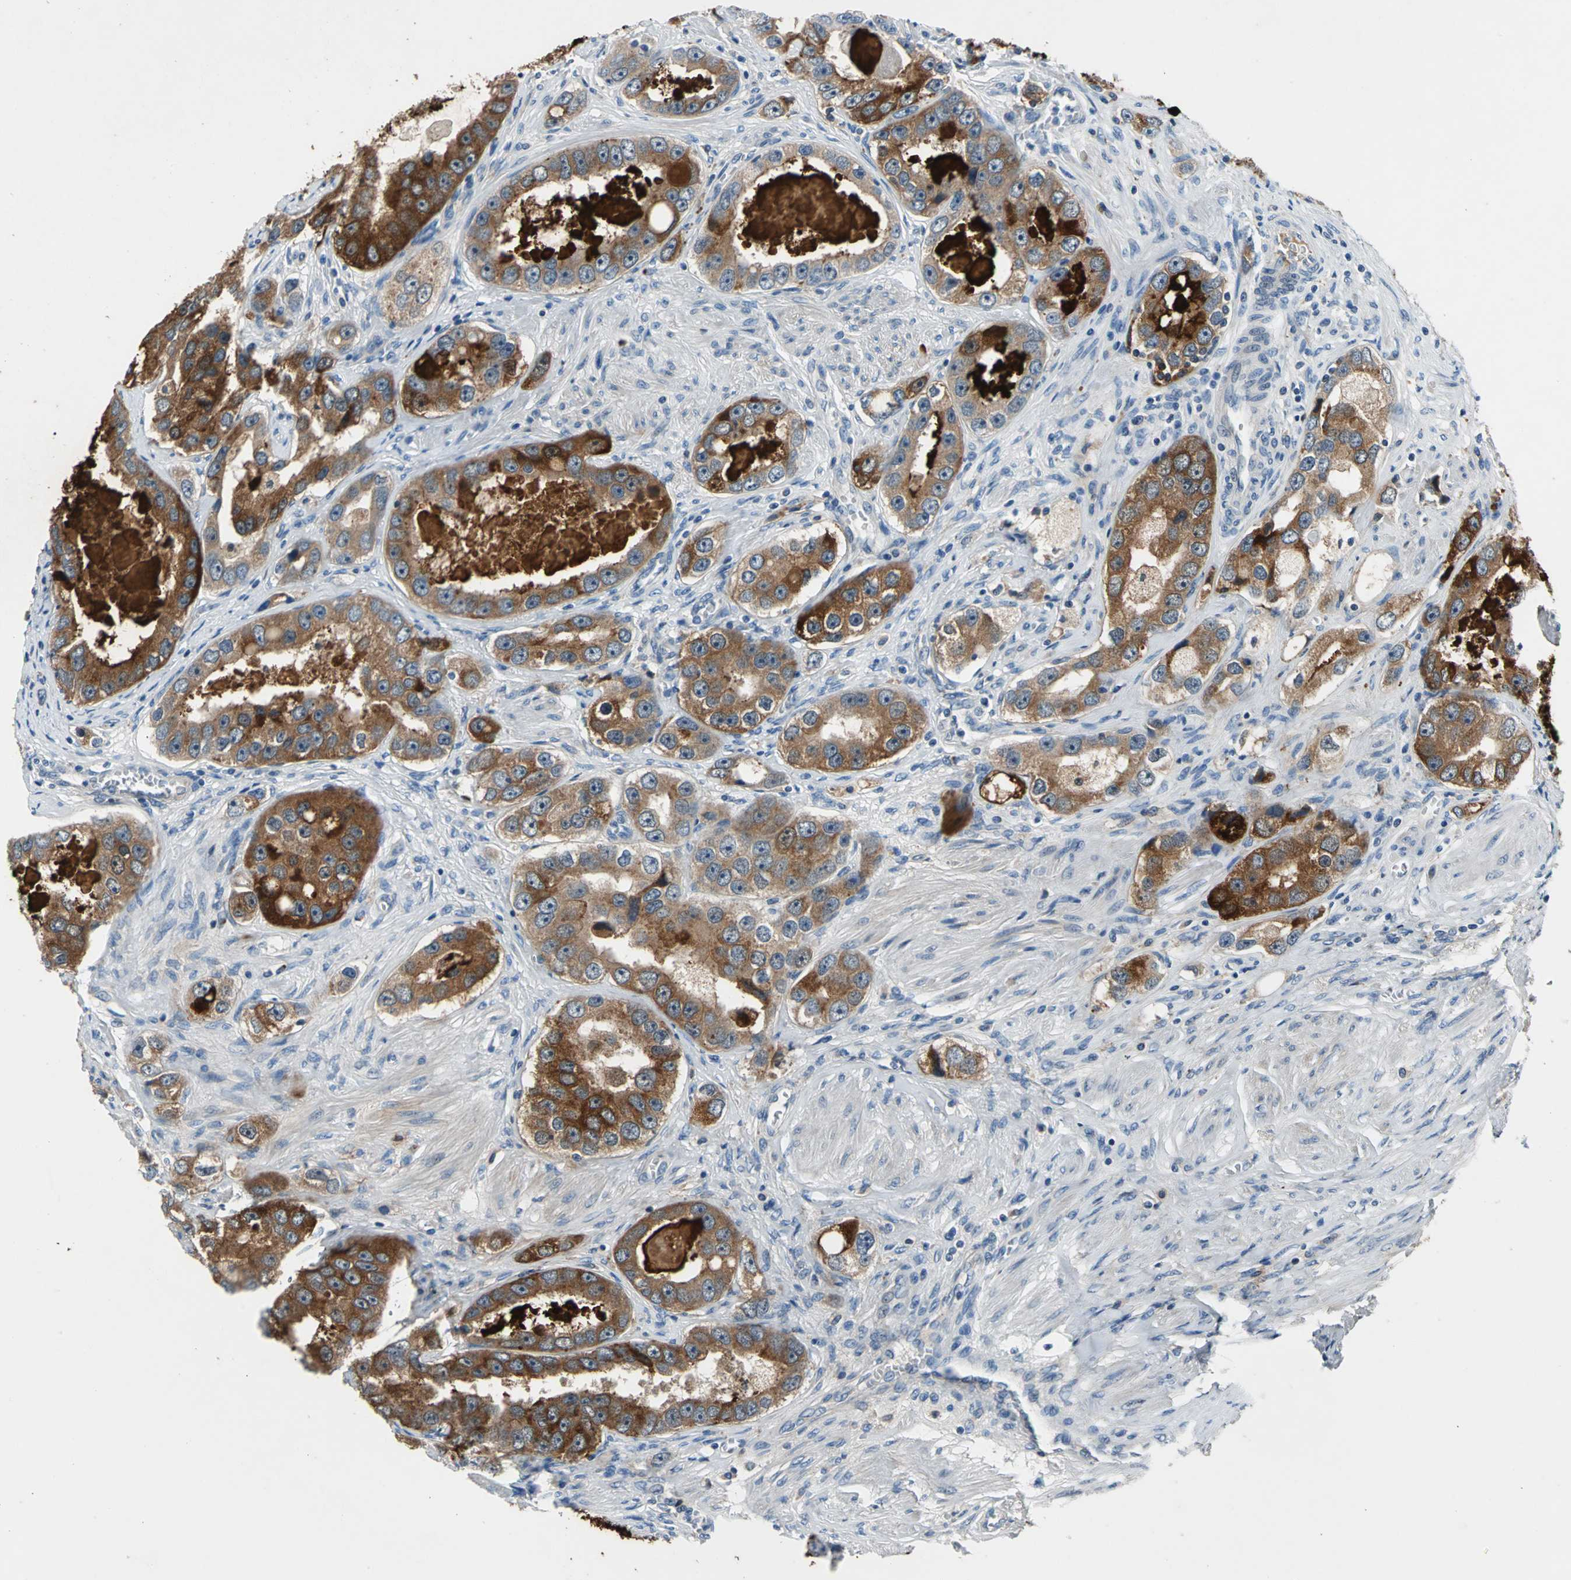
{"staining": {"intensity": "strong", "quantity": ">75%", "location": "cytoplasmic/membranous"}, "tissue": "prostate cancer", "cell_type": "Tumor cells", "image_type": "cancer", "snomed": [{"axis": "morphology", "description": "Adenocarcinoma, High grade"}, {"axis": "topography", "description": "Prostate"}], "caption": "DAB immunohistochemical staining of prostate adenocarcinoma (high-grade) shows strong cytoplasmic/membranous protein positivity in about >75% of tumor cells.", "gene": "ZNF415", "patient": {"sex": "male", "age": 63}}